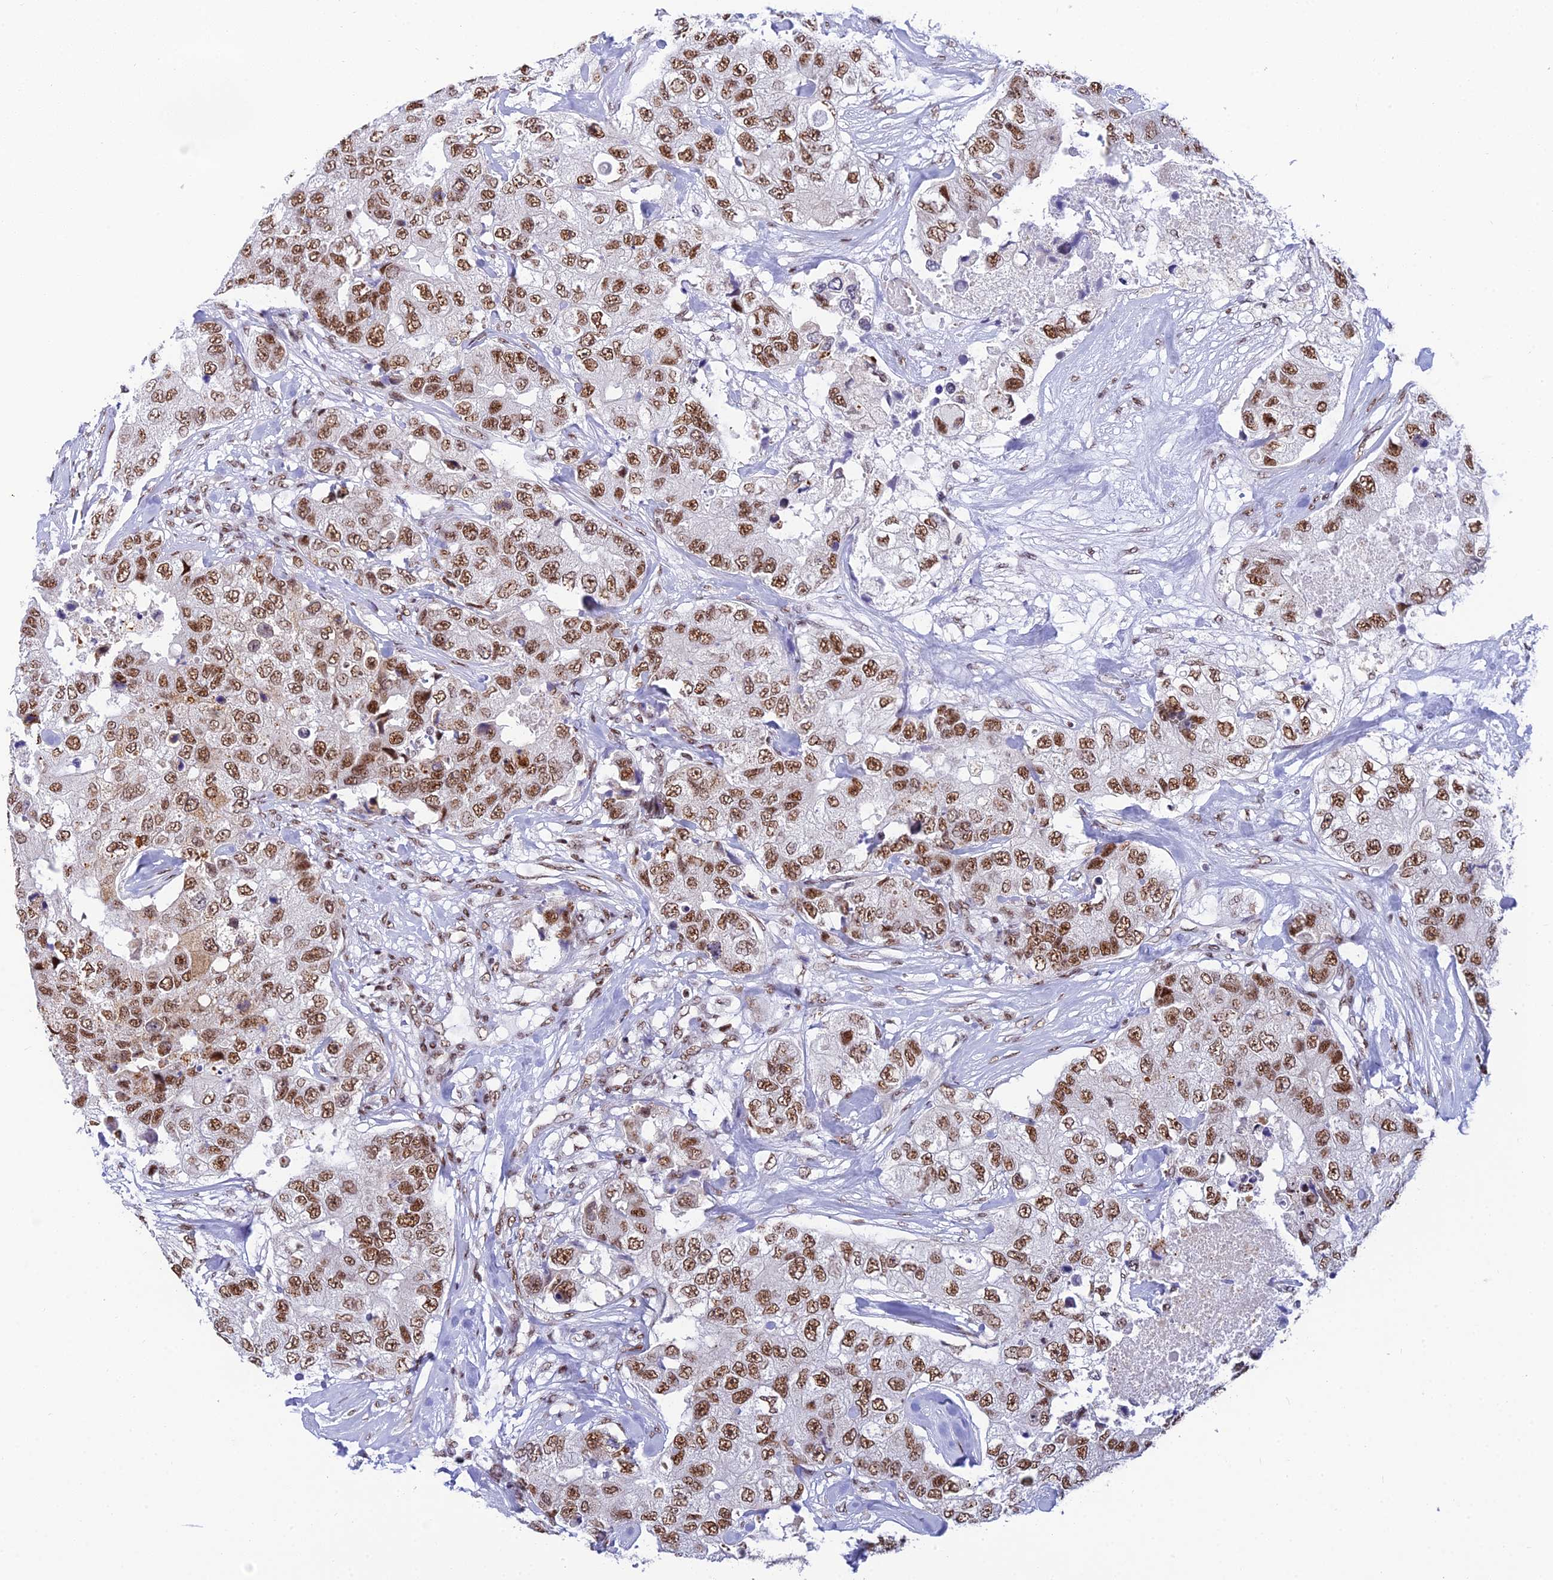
{"staining": {"intensity": "moderate", "quantity": ">75%", "location": "nuclear"}, "tissue": "breast cancer", "cell_type": "Tumor cells", "image_type": "cancer", "snomed": [{"axis": "morphology", "description": "Duct carcinoma"}, {"axis": "topography", "description": "Breast"}], "caption": "A high-resolution photomicrograph shows immunohistochemistry staining of infiltrating ductal carcinoma (breast), which displays moderate nuclear staining in approximately >75% of tumor cells.", "gene": "USP22", "patient": {"sex": "female", "age": 62}}